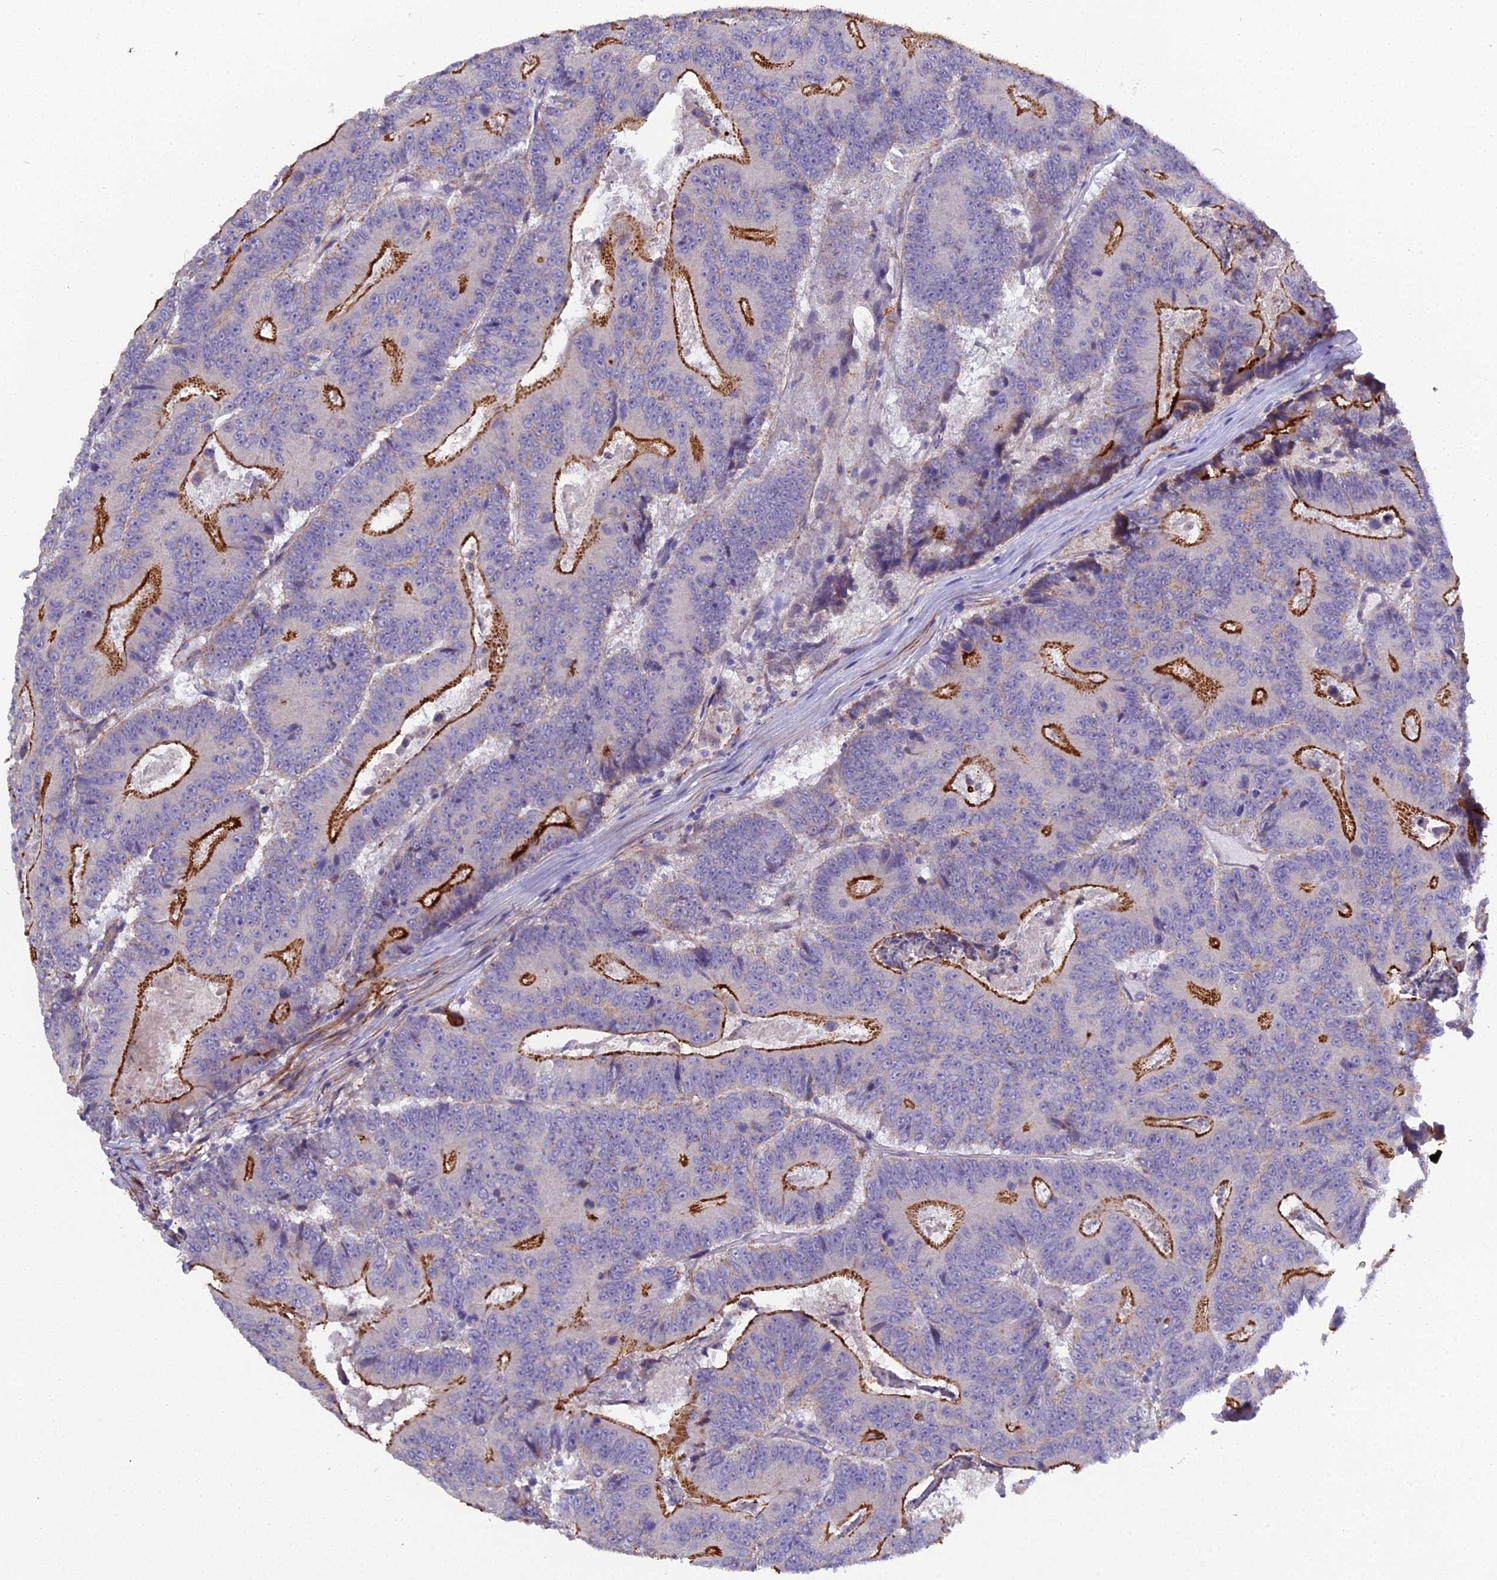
{"staining": {"intensity": "strong", "quantity": "25%-75%", "location": "cytoplasmic/membranous"}, "tissue": "colorectal cancer", "cell_type": "Tumor cells", "image_type": "cancer", "snomed": [{"axis": "morphology", "description": "Adenocarcinoma, NOS"}, {"axis": "topography", "description": "Colon"}], "caption": "Strong cytoplasmic/membranous positivity for a protein is appreciated in approximately 25%-75% of tumor cells of colorectal adenocarcinoma using immunohistochemistry.", "gene": "CFAP47", "patient": {"sex": "male", "age": 83}}